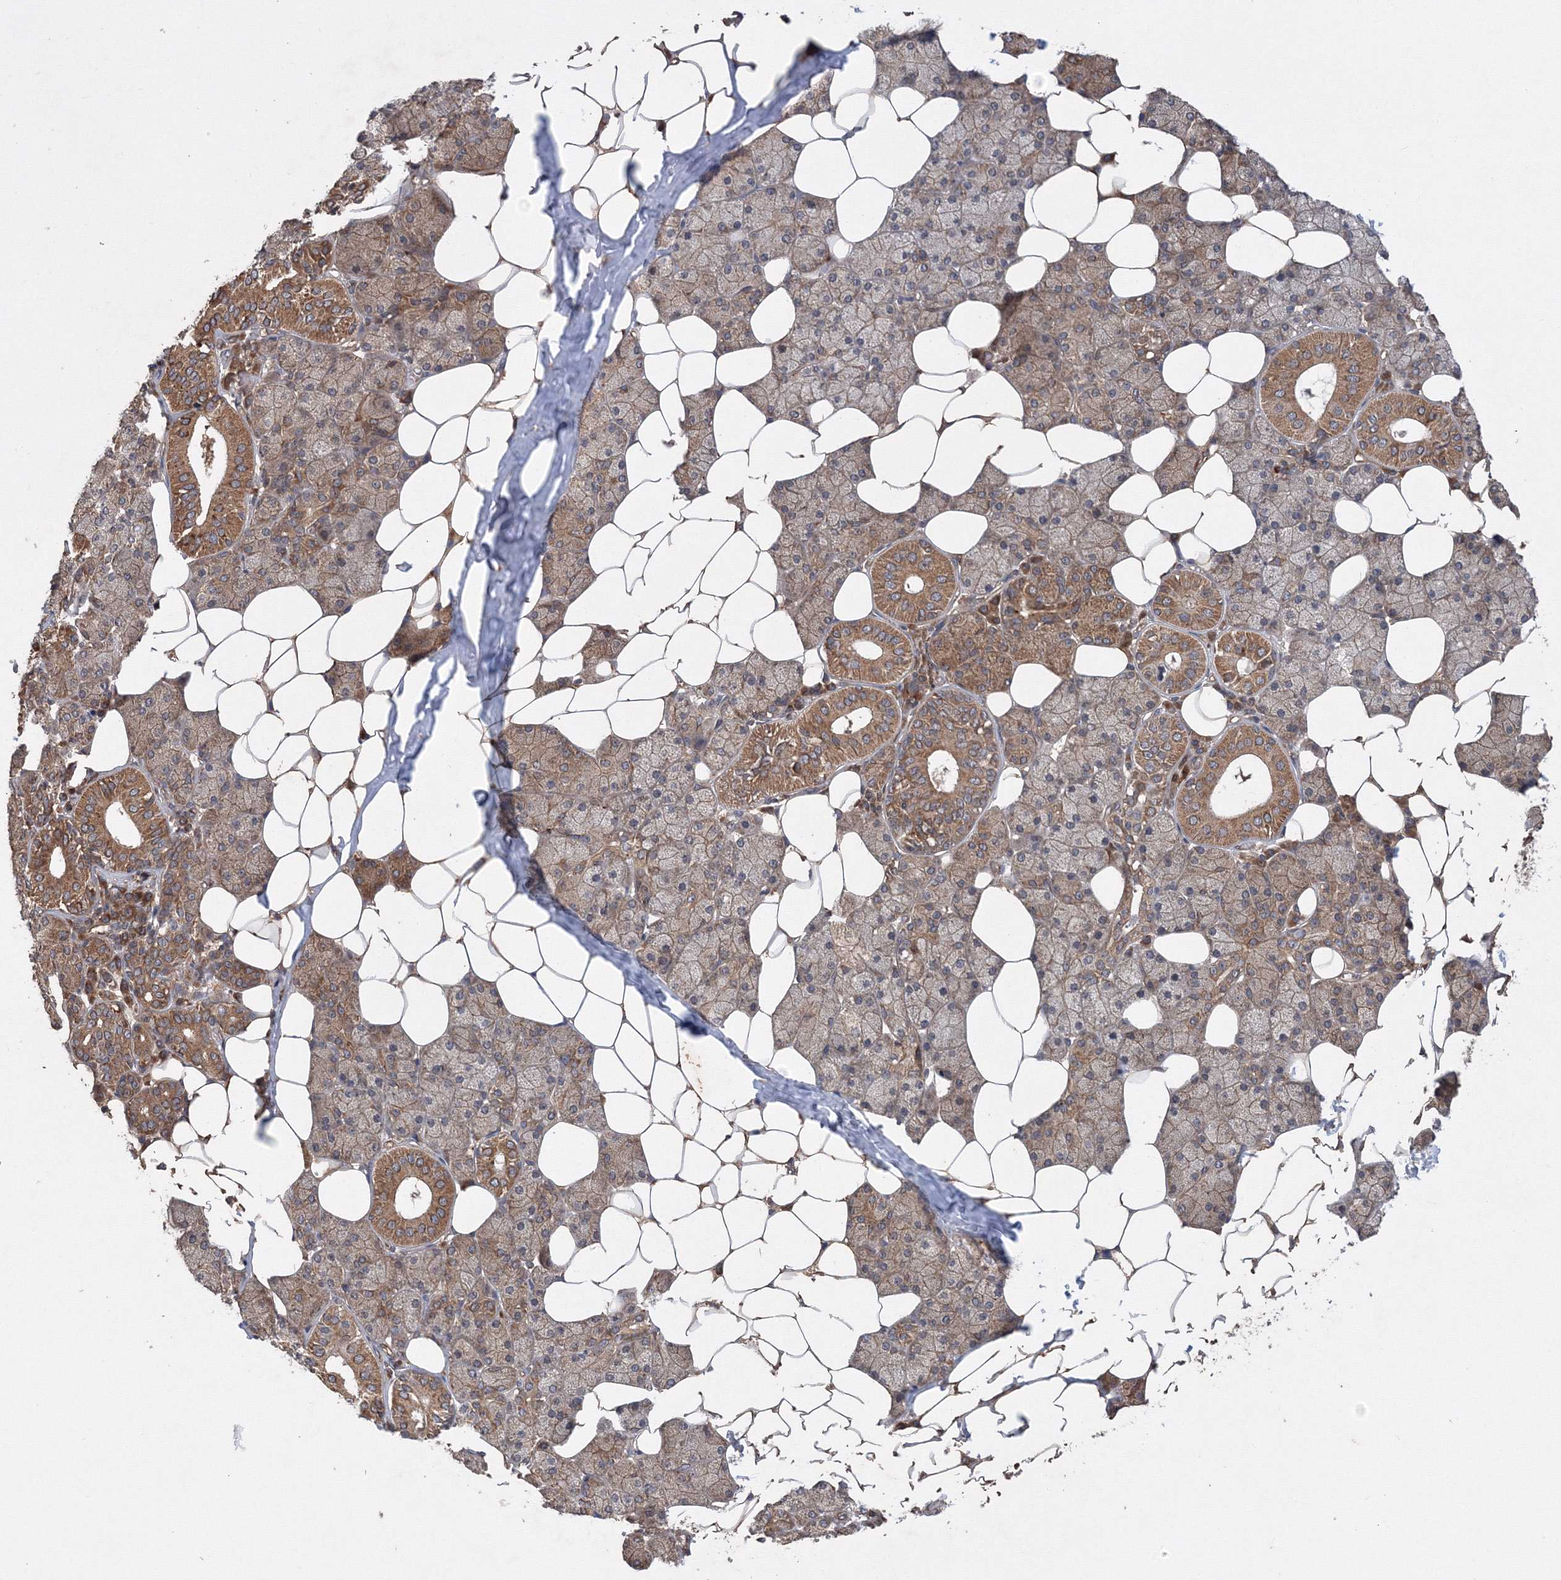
{"staining": {"intensity": "moderate", "quantity": "25%-75%", "location": "cytoplasmic/membranous"}, "tissue": "salivary gland", "cell_type": "Glandular cells", "image_type": "normal", "snomed": [{"axis": "morphology", "description": "Normal tissue, NOS"}, {"axis": "topography", "description": "Salivary gland"}], "caption": "A brown stain highlights moderate cytoplasmic/membranous expression of a protein in glandular cells of normal salivary gland. Immunohistochemistry (ihc) stains the protein in brown and the nuclei are stained blue.", "gene": "ATG3", "patient": {"sex": "female", "age": 33}}